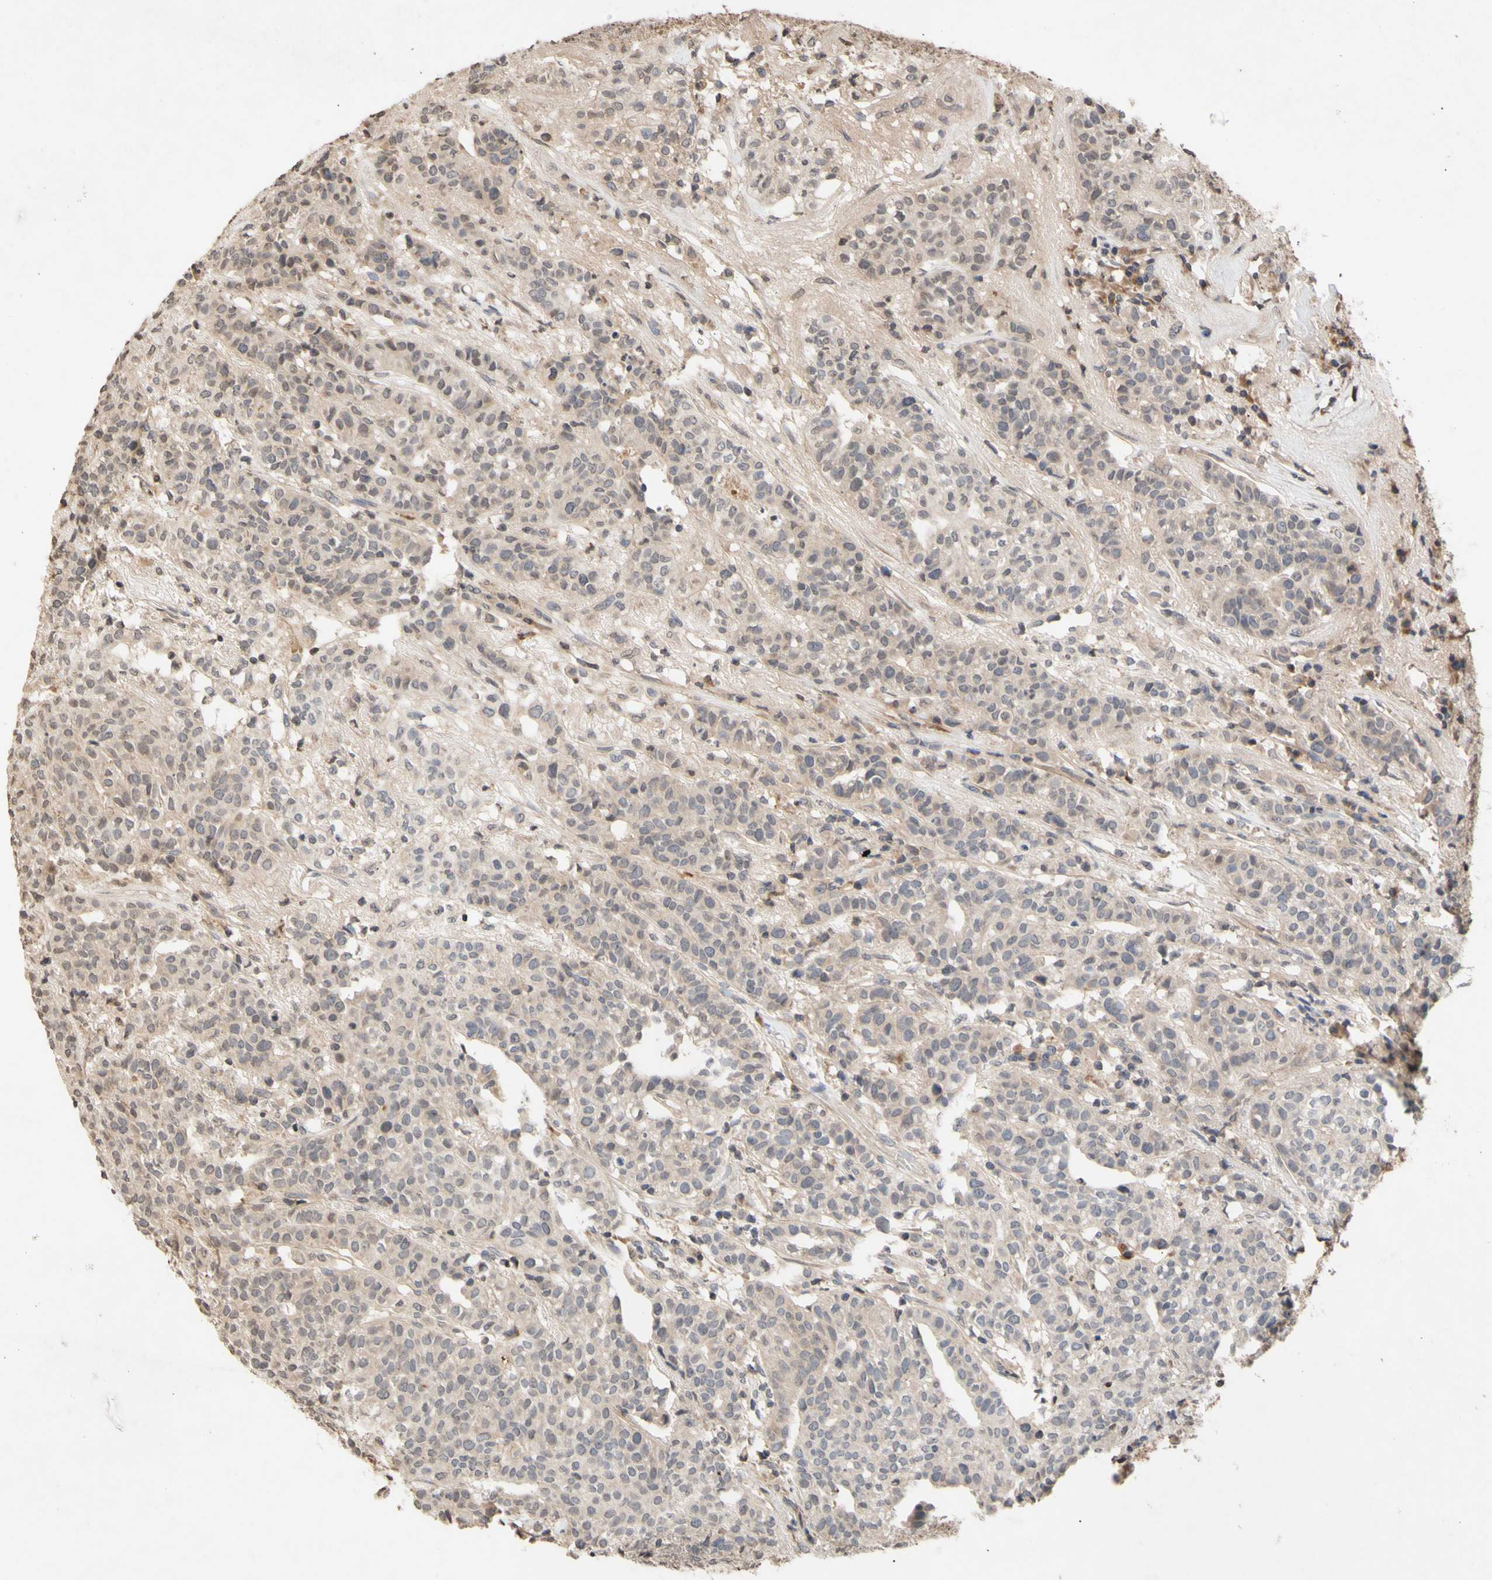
{"staining": {"intensity": "weak", "quantity": ">75%", "location": "cytoplasmic/membranous"}, "tissue": "head and neck cancer", "cell_type": "Tumor cells", "image_type": "cancer", "snomed": [{"axis": "morphology", "description": "Adenocarcinoma, NOS"}, {"axis": "topography", "description": "Salivary gland"}, {"axis": "topography", "description": "Head-Neck"}], "caption": "Head and neck cancer (adenocarcinoma) tissue shows weak cytoplasmic/membranous expression in about >75% of tumor cells", "gene": "NECTIN3", "patient": {"sex": "female", "age": 65}}